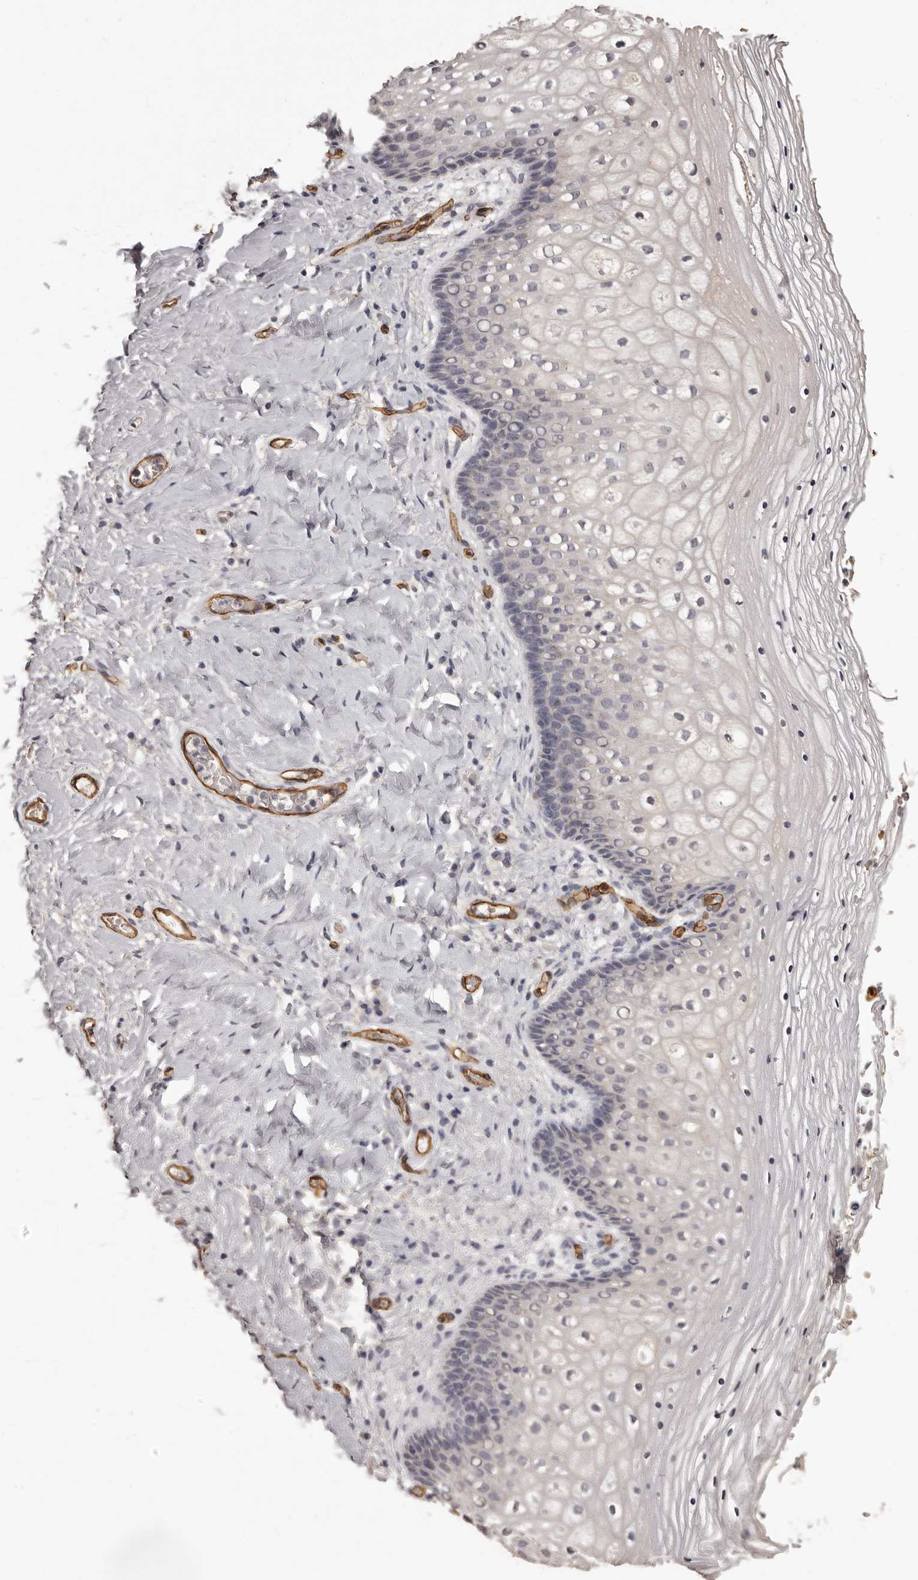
{"staining": {"intensity": "negative", "quantity": "none", "location": "none"}, "tissue": "vagina", "cell_type": "Squamous epithelial cells", "image_type": "normal", "snomed": [{"axis": "morphology", "description": "Normal tissue, NOS"}, {"axis": "topography", "description": "Vagina"}], "caption": "Immunohistochemistry (IHC) histopathology image of unremarkable vagina: vagina stained with DAB (3,3'-diaminobenzidine) reveals no significant protein expression in squamous epithelial cells. (Stains: DAB IHC with hematoxylin counter stain, Microscopy: brightfield microscopy at high magnification).", "gene": "GPR78", "patient": {"sex": "female", "age": 60}}